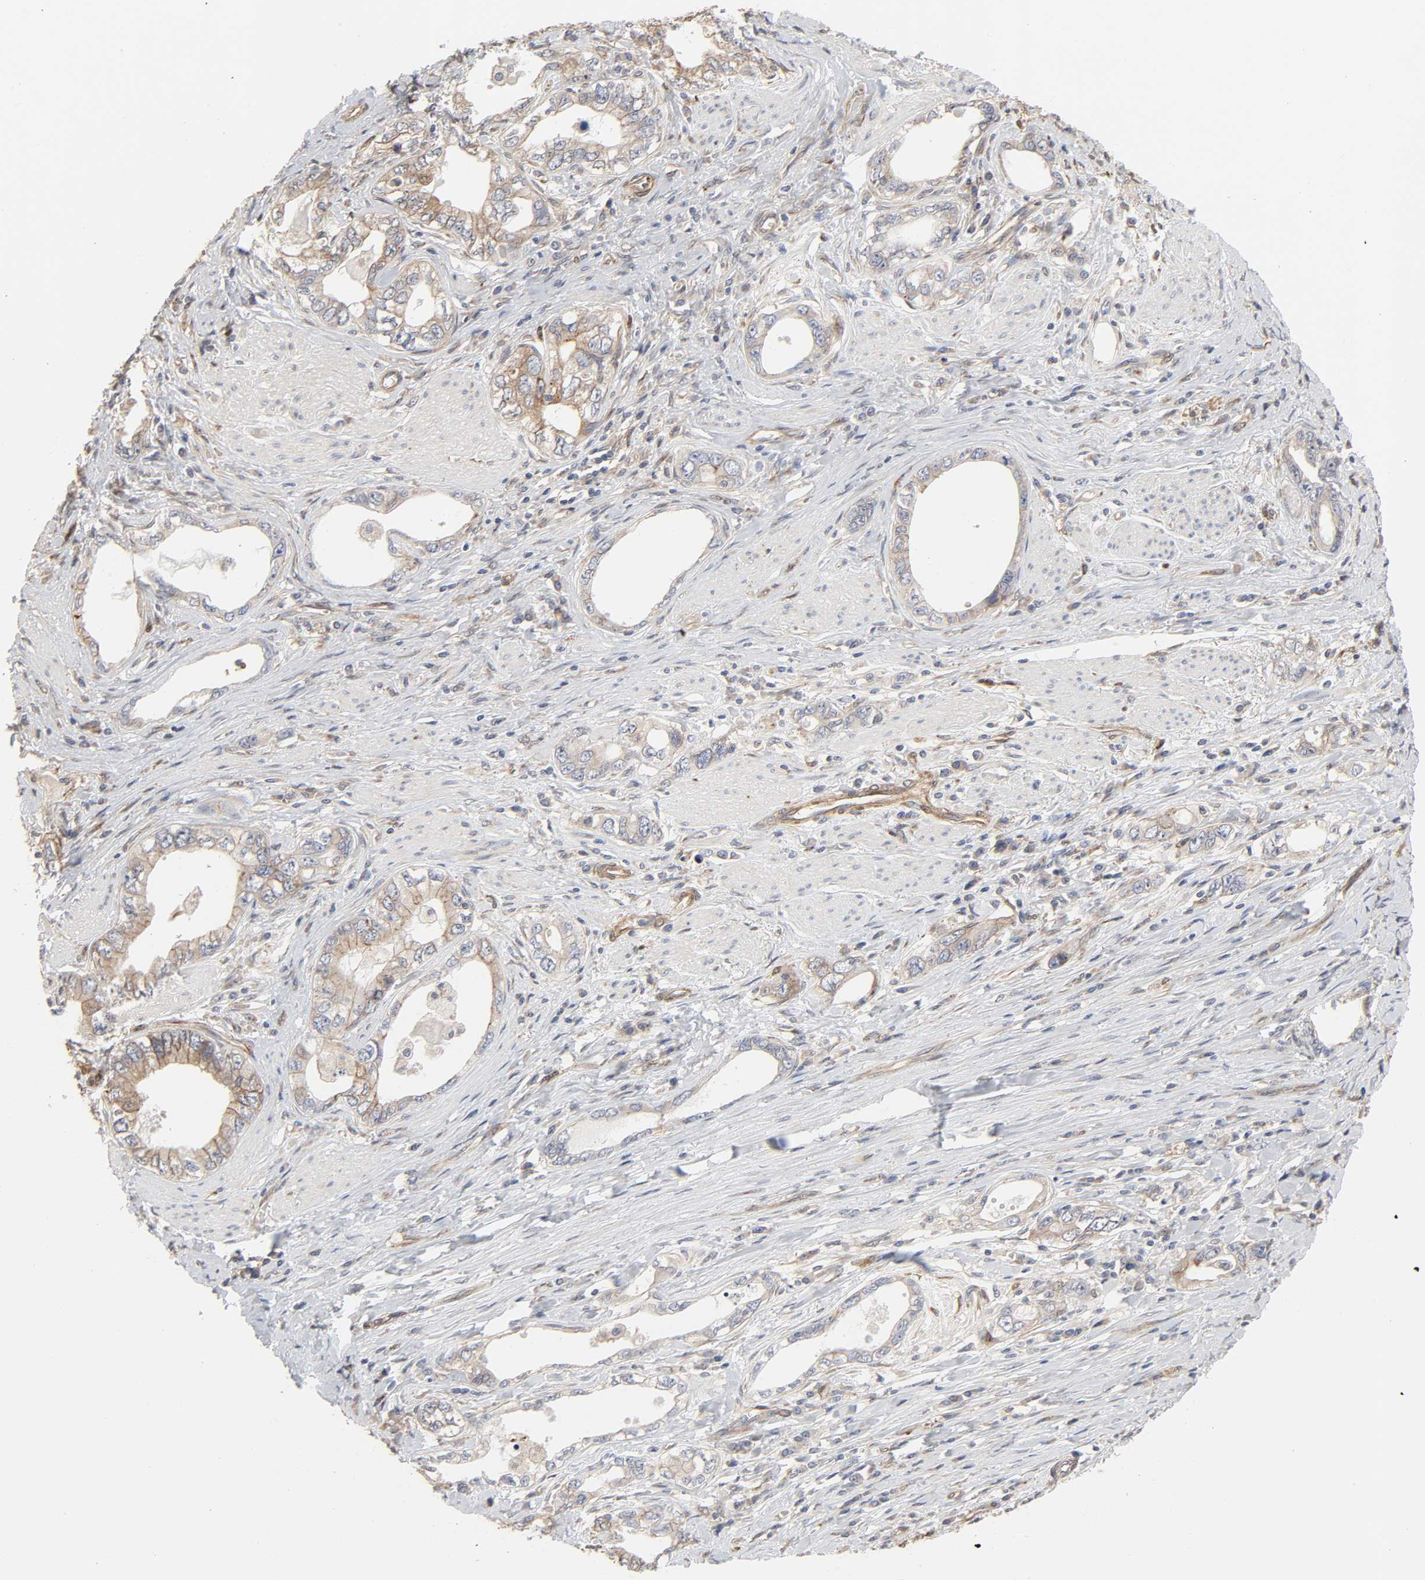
{"staining": {"intensity": "weak", "quantity": "25%-75%", "location": "cytoplasmic/membranous"}, "tissue": "stomach cancer", "cell_type": "Tumor cells", "image_type": "cancer", "snomed": [{"axis": "morphology", "description": "Adenocarcinoma, NOS"}, {"axis": "topography", "description": "Stomach, lower"}], "caption": "This photomicrograph reveals adenocarcinoma (stomach) stained with immunohistochemistry (IHC) to label a protein in brown. The cytoplasmic/membranous of tumor cells show weak positivity for the protein. Nuclei are counter-stained blue.", "gene": "NDRG2", "patient": {"sex": "female", "age": 93}}